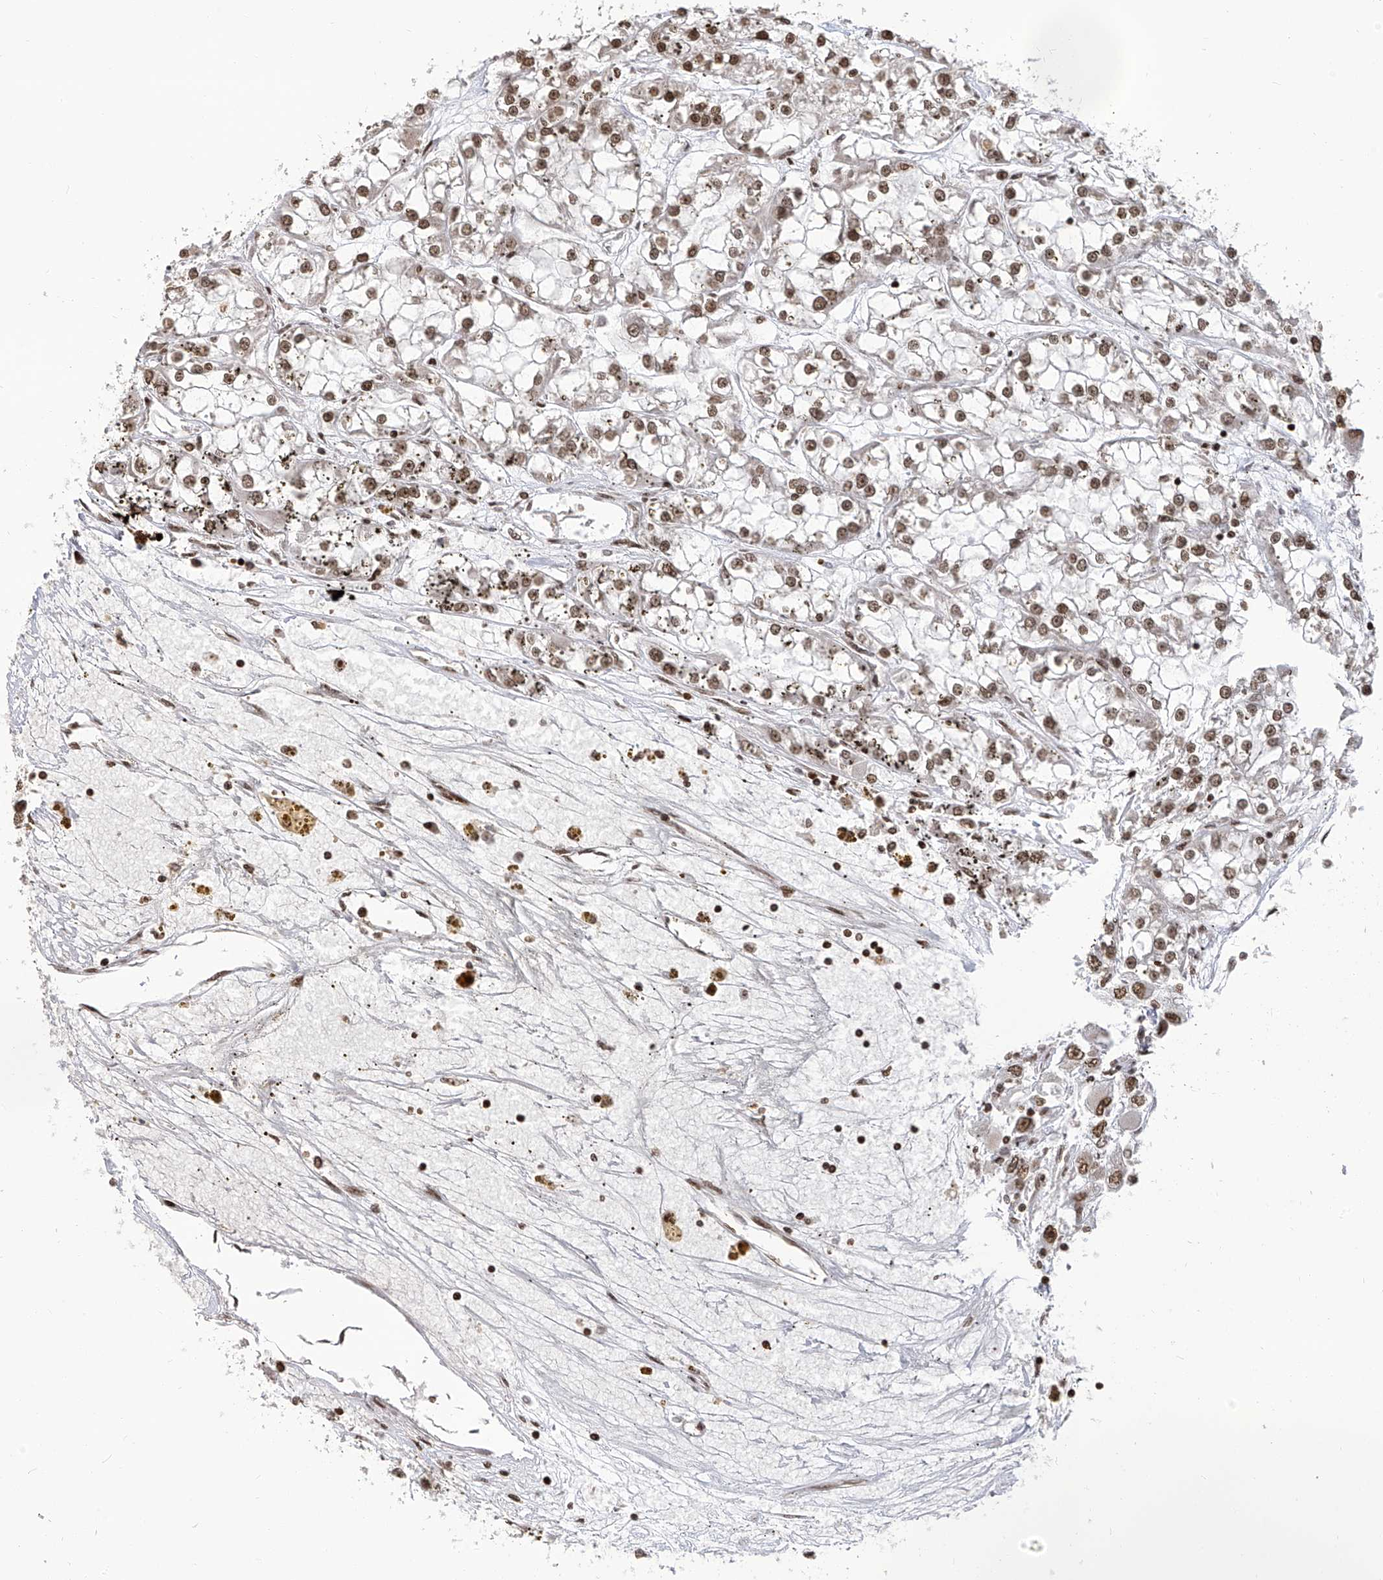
{"staining": {"intensity": "moderate", "quantity": ">75%", "location": "nuclear"}, "tissue": "renal cancer", "cell_type": "Tumor cells", "image_type": "cancer", "snomed": [{"axis": "morphology", "description": "Adenocarcinoma, NOS"}, {"axis": "topography", "description": "Kidney"}], "caption": "High-magnification brightfield microscopy of renal cancer stained with DAB (3,3'-diaminobenzidine) (brown) and counterstained with hematoxylin (blue). tumor cells exhibit moderate nuclear positivity is identified in about>75% of cells.", "gene": "PAK1IP1", "patient": {"sex": "female", "age": 52}}